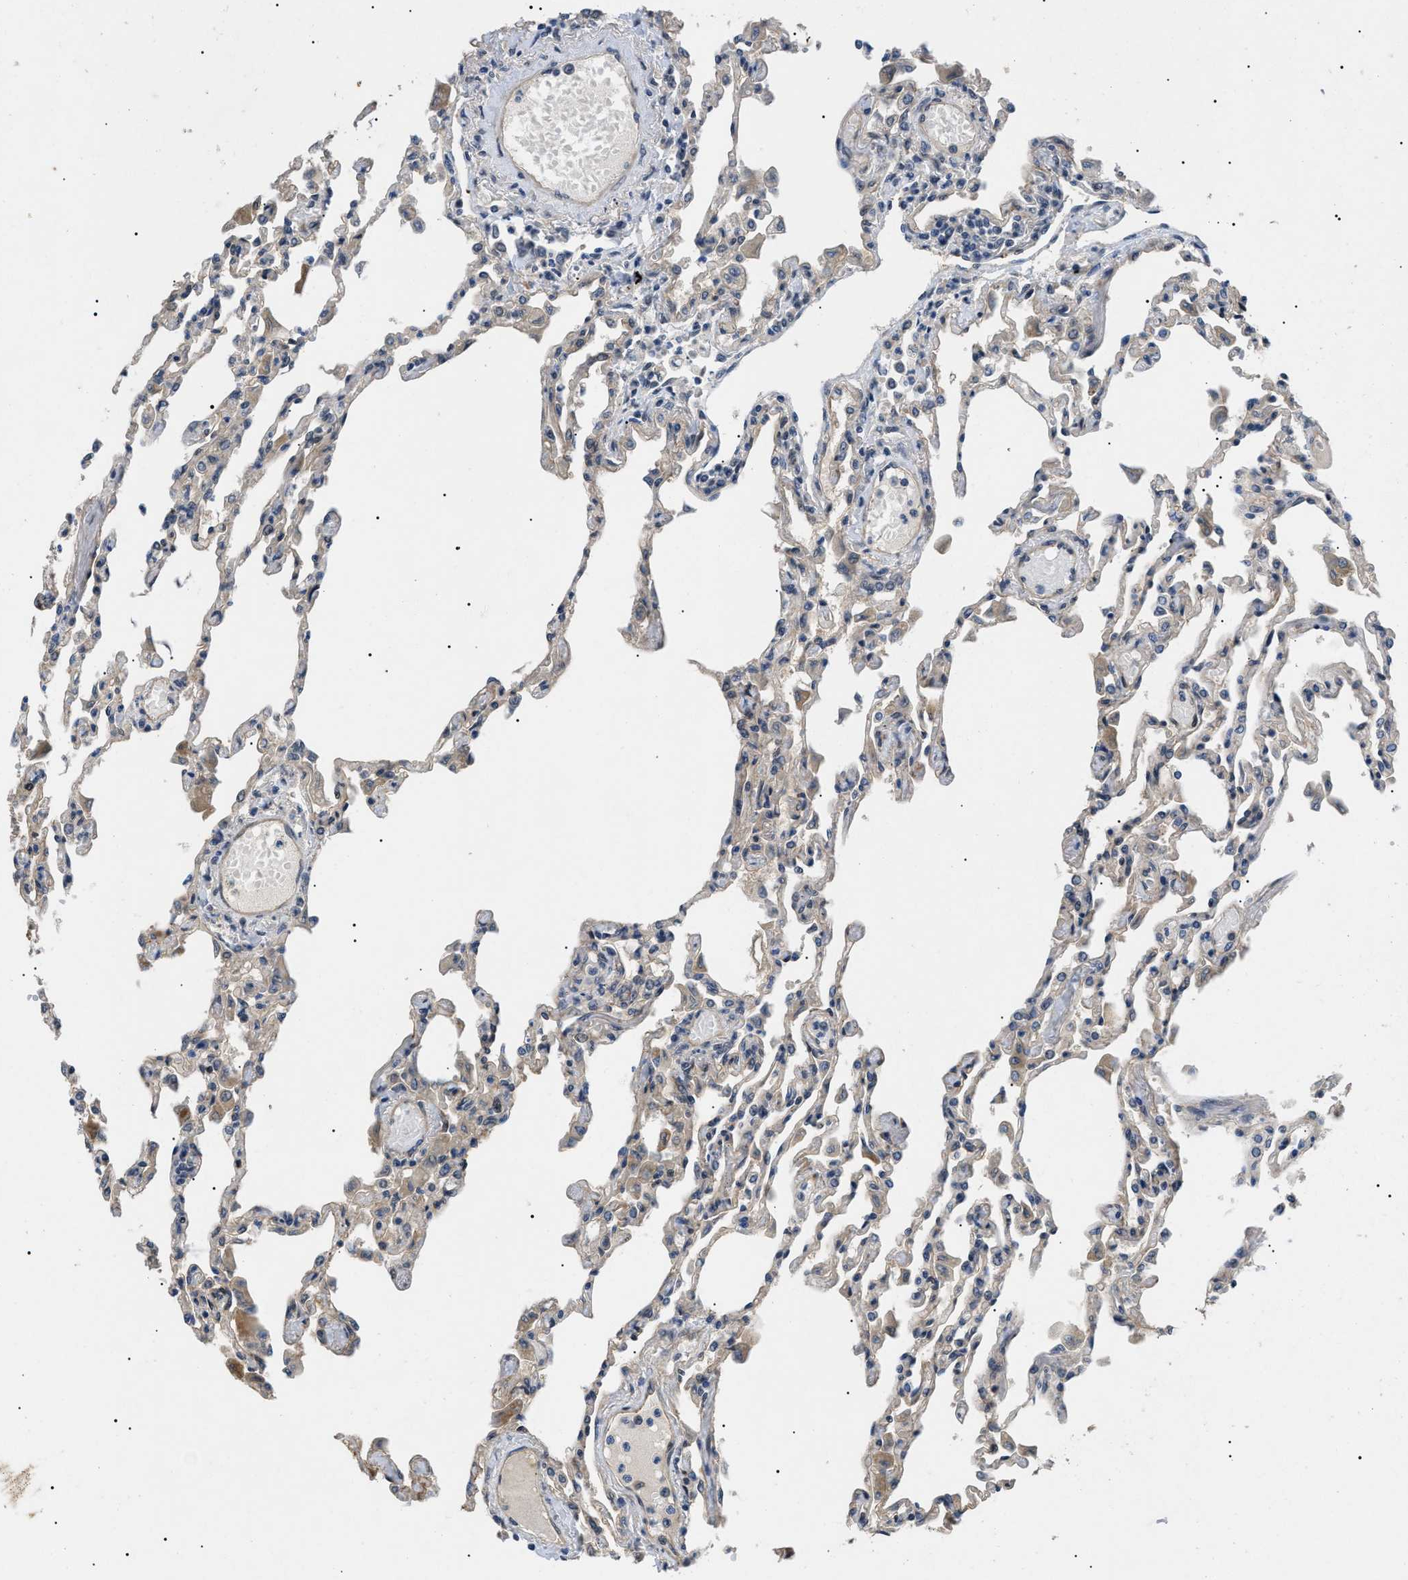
{"staining": {"intensity": "weak", "quantity": "25%-75%", "location": "cytoplasmic/membranous"}, "tissue": "lung", "cell_type": "Alveolar cells", "image_type": "normal", "snomed": [{"axis": "morphology", "description": "Normal tissue, NOS"}, {"axis": "topography", "description": "Bronchus"}, {"axis": "topography", "description": "Lung"}], "caption": "About 25%-75% of alveolar cells in normal lung show weak cytoplasmic/membranous protein expression as visualized by brown immunohistochemical staining.", "gene": "CRCP", "patient": {"sex": "female", "age": 49}}